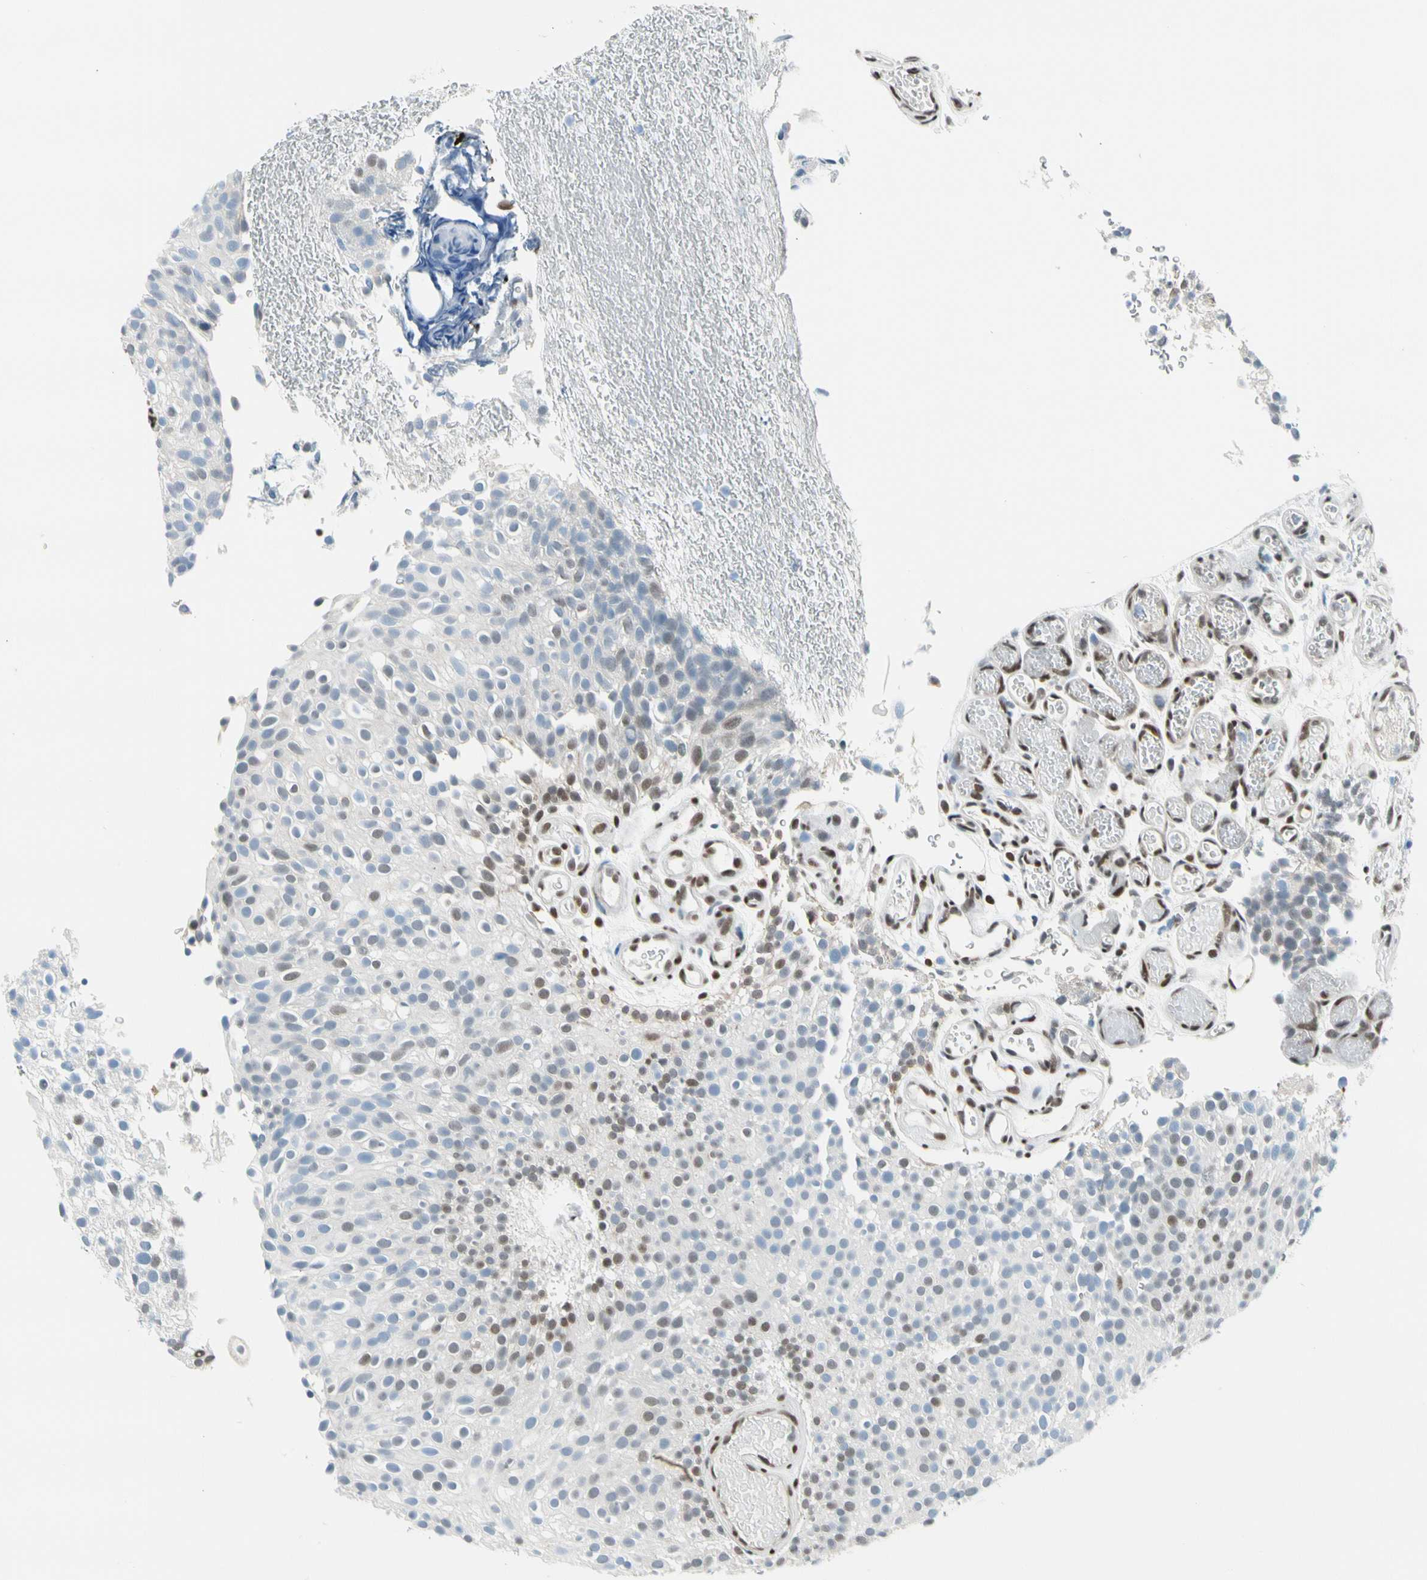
{"staining": {"intensity": "weak", "quantity": "25%-75%", "location": "nuclear"}, "tissue": "urothelial cancer", "cell_type": "Tumor cells", "image_type": "cancer", "snomed": [{"axis": "morphology", "description": "Urothelial carcinoma, Low grade"}, {"axis": "topography", "description": "Urinary bladder"}], "caption": "Immunohistochemical staining of urothelial cancer demonstrates low levels of weak nuclear protein staining in approximately 25%-75% of tumor cells.", "gene": "NFIA", "patient": {"sex": "male", "age": 78}}